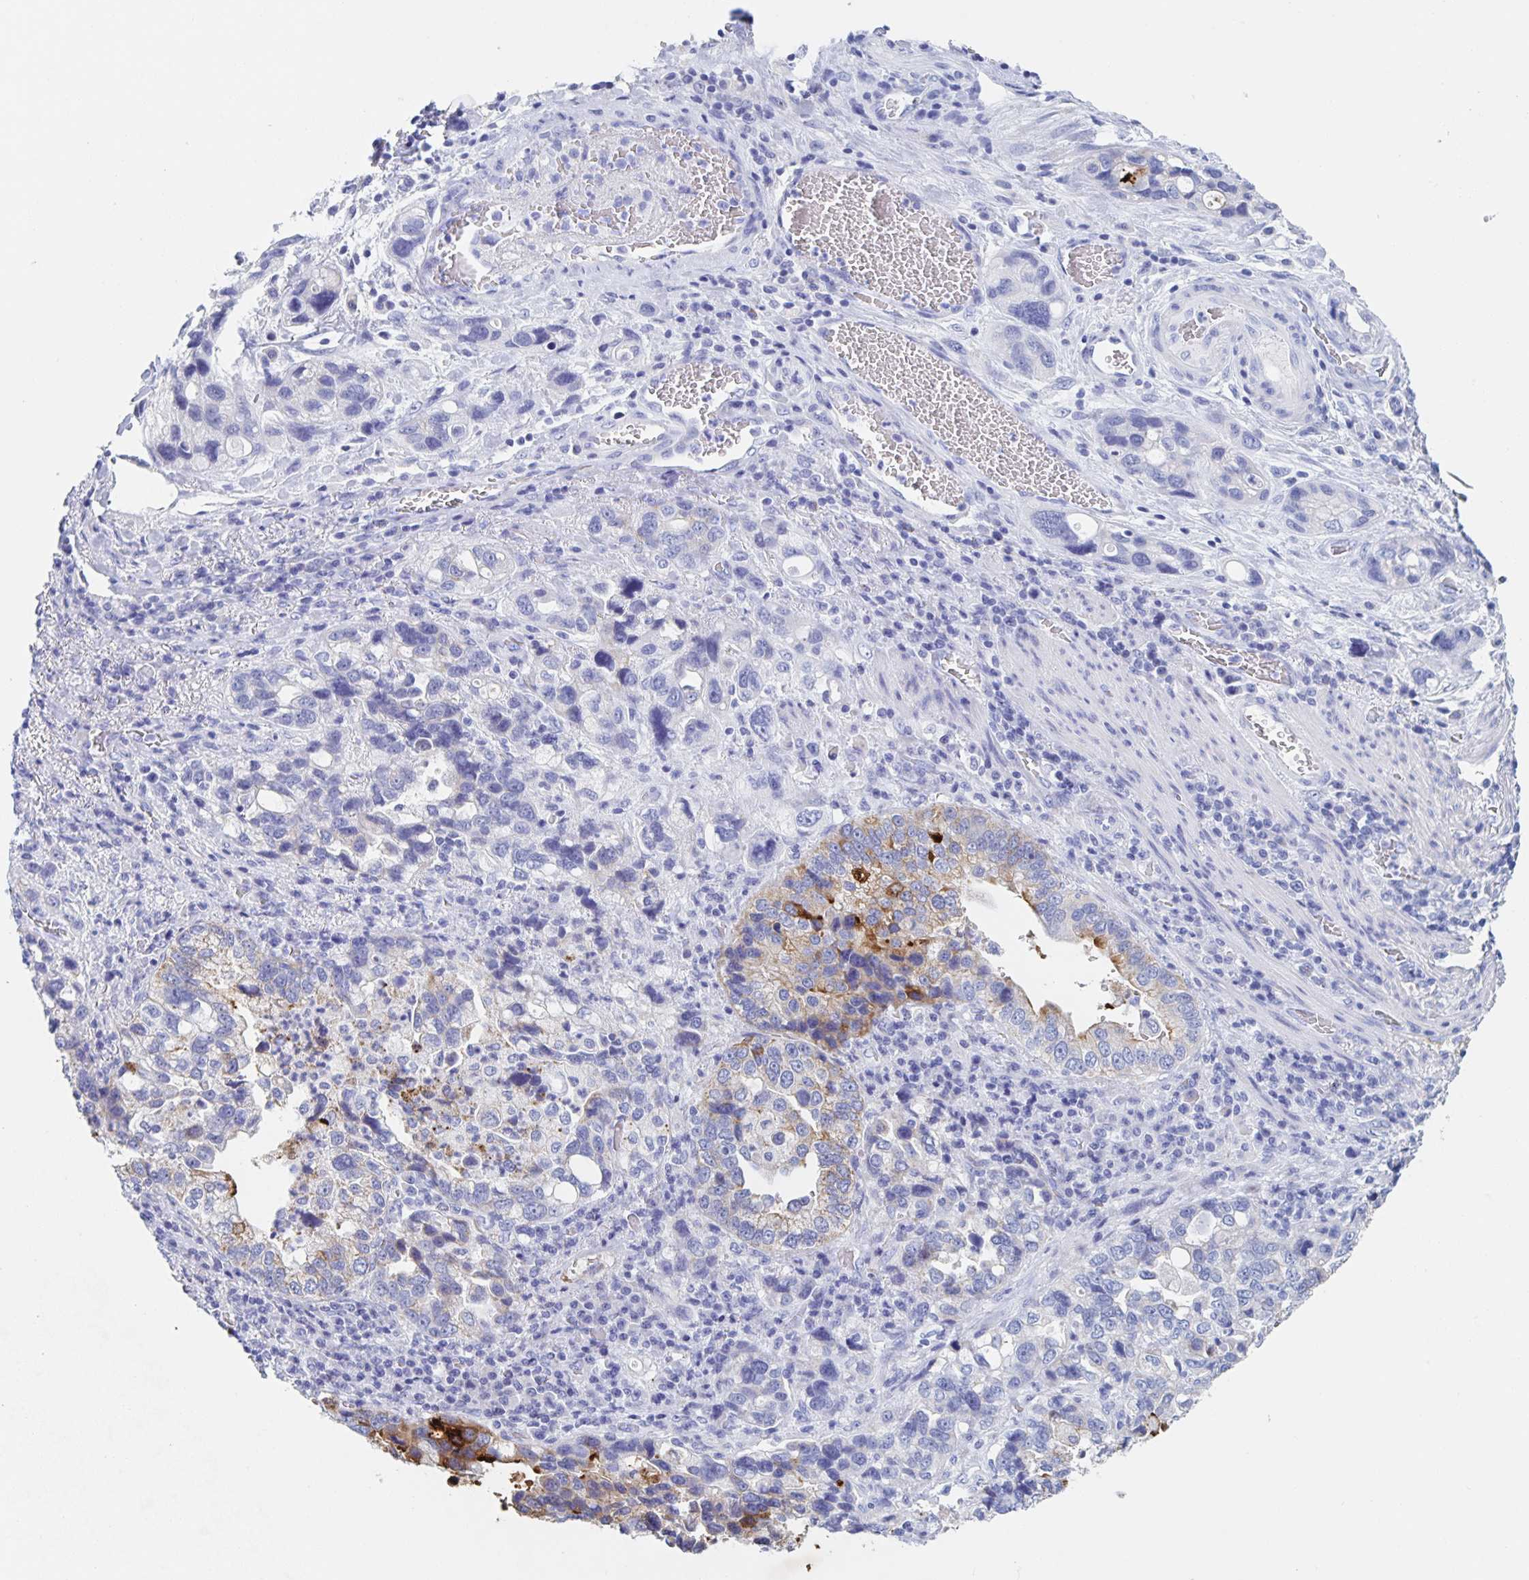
{"staining": {"intensity": "negative", "quantity": "none", "location": "none"}, "tissue": "stomach cancer", "cell_type": "Tumor cells", "image_type": "cancer", "snomed": [{"axis": "morphology", "description": "Adenocarcinoma, NOS"}, {"axis": "topography", "description": "Stomach, upper"}], "caption": "An immunohistochemistry (IHC) histopathology image of stomach cancer is shown. There is no staining in tumor cells of stomach cancer.", "gene": "DMBT1", "patient": {"sex": "female", "age": 81}}